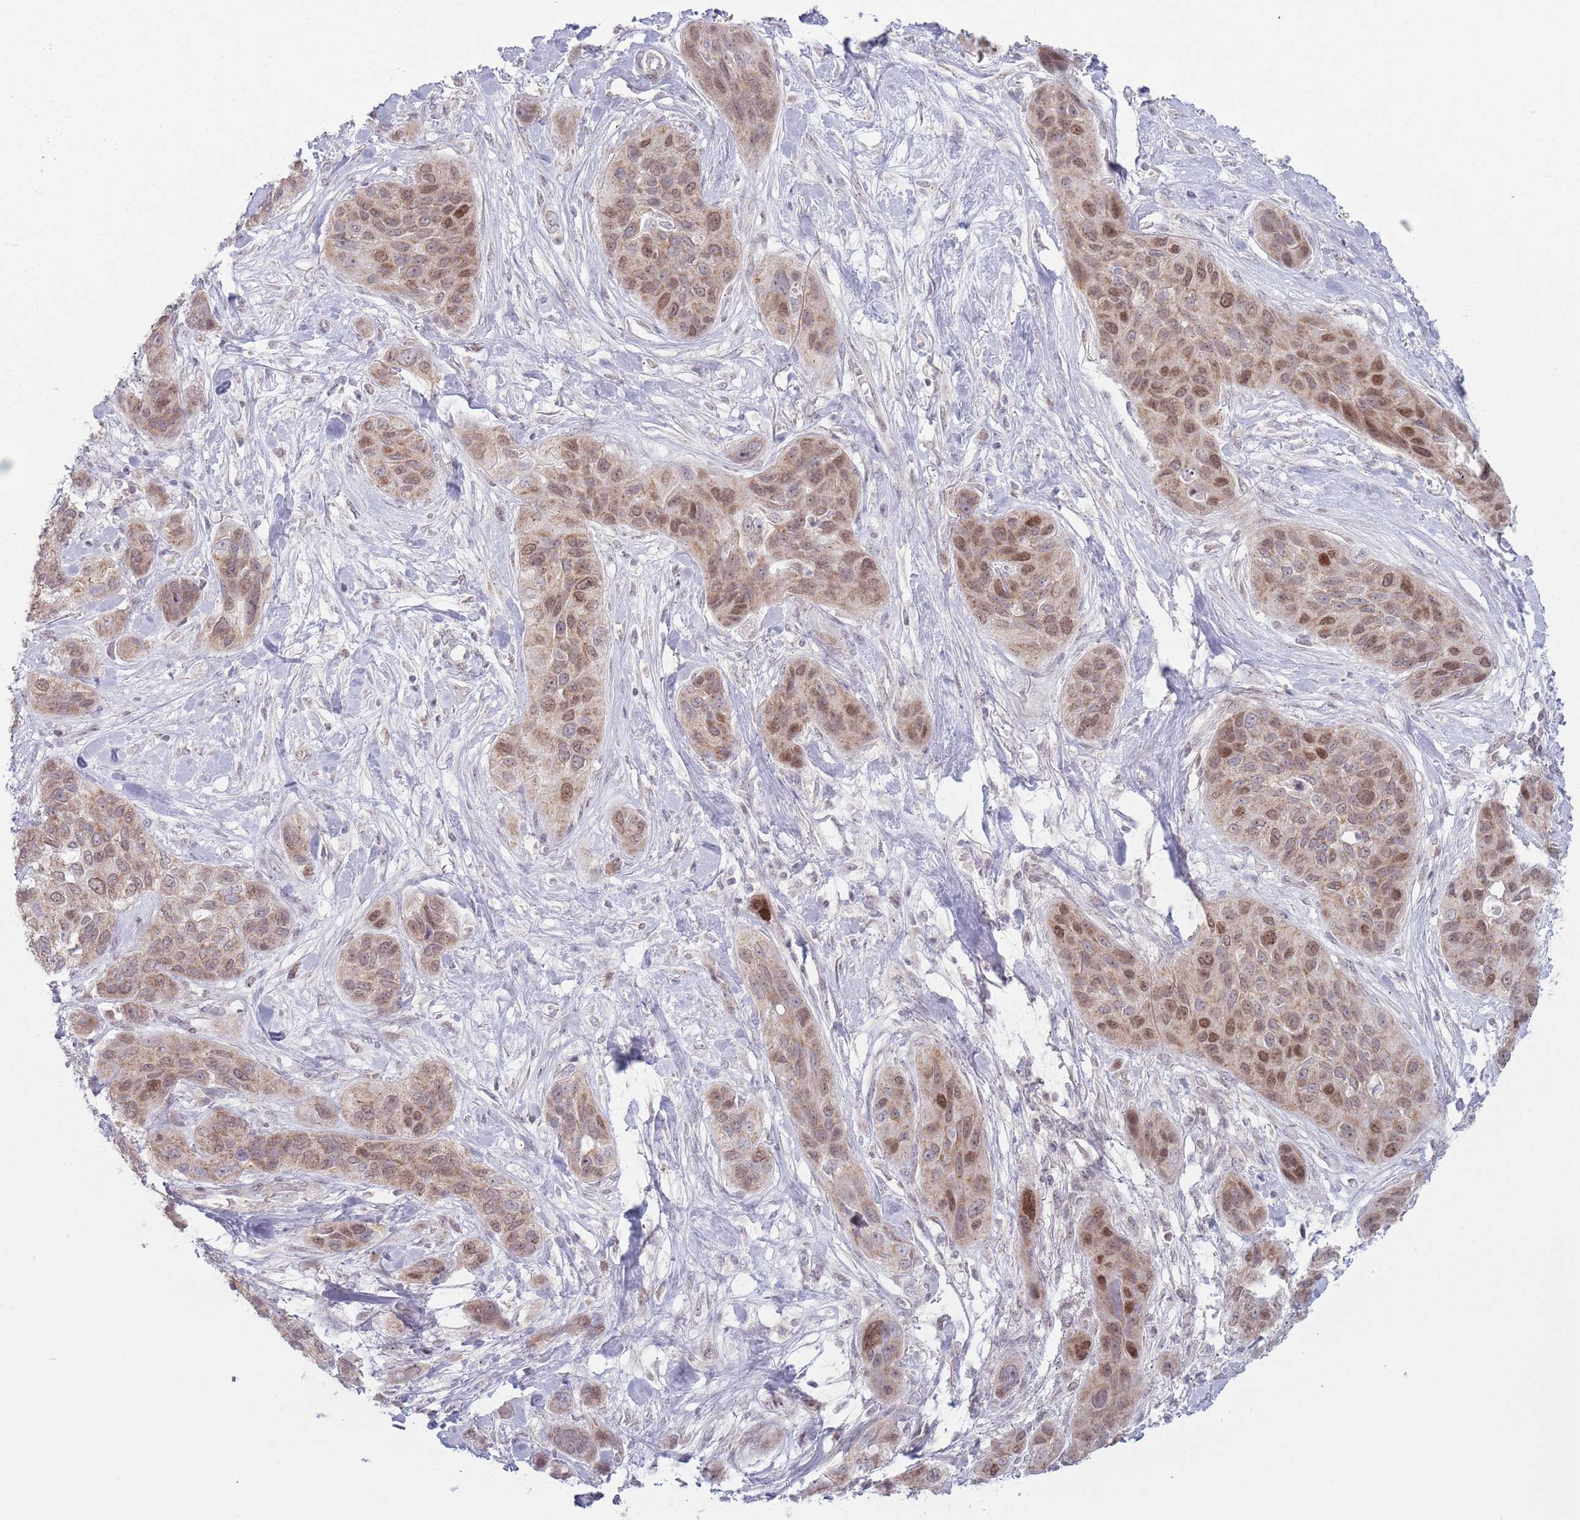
{"staining": {"intensity": "moderate", "quantity": ">75%", "location": "cytoplasmic/membranous,nuclear"}, "tissue": "lung cancer", "cell_type": "Tumor cells", "image_type": "cancer", "snomed": [{"axis": "morphology", "description": "Squamous cell carcinoma, NOS"}, {"axis": "topography", "description": "Lung"}], "caption": "IHC photomicrograph of lung squamous cell carcinoma stained for a protein (brown), which shows medium levels of moderate cytoplasmic/membranous and nuclear positivity in approximately >75% of tumor cells.", "gene": "MRPL34", "patient": {"sex": "female", "age": 70}}